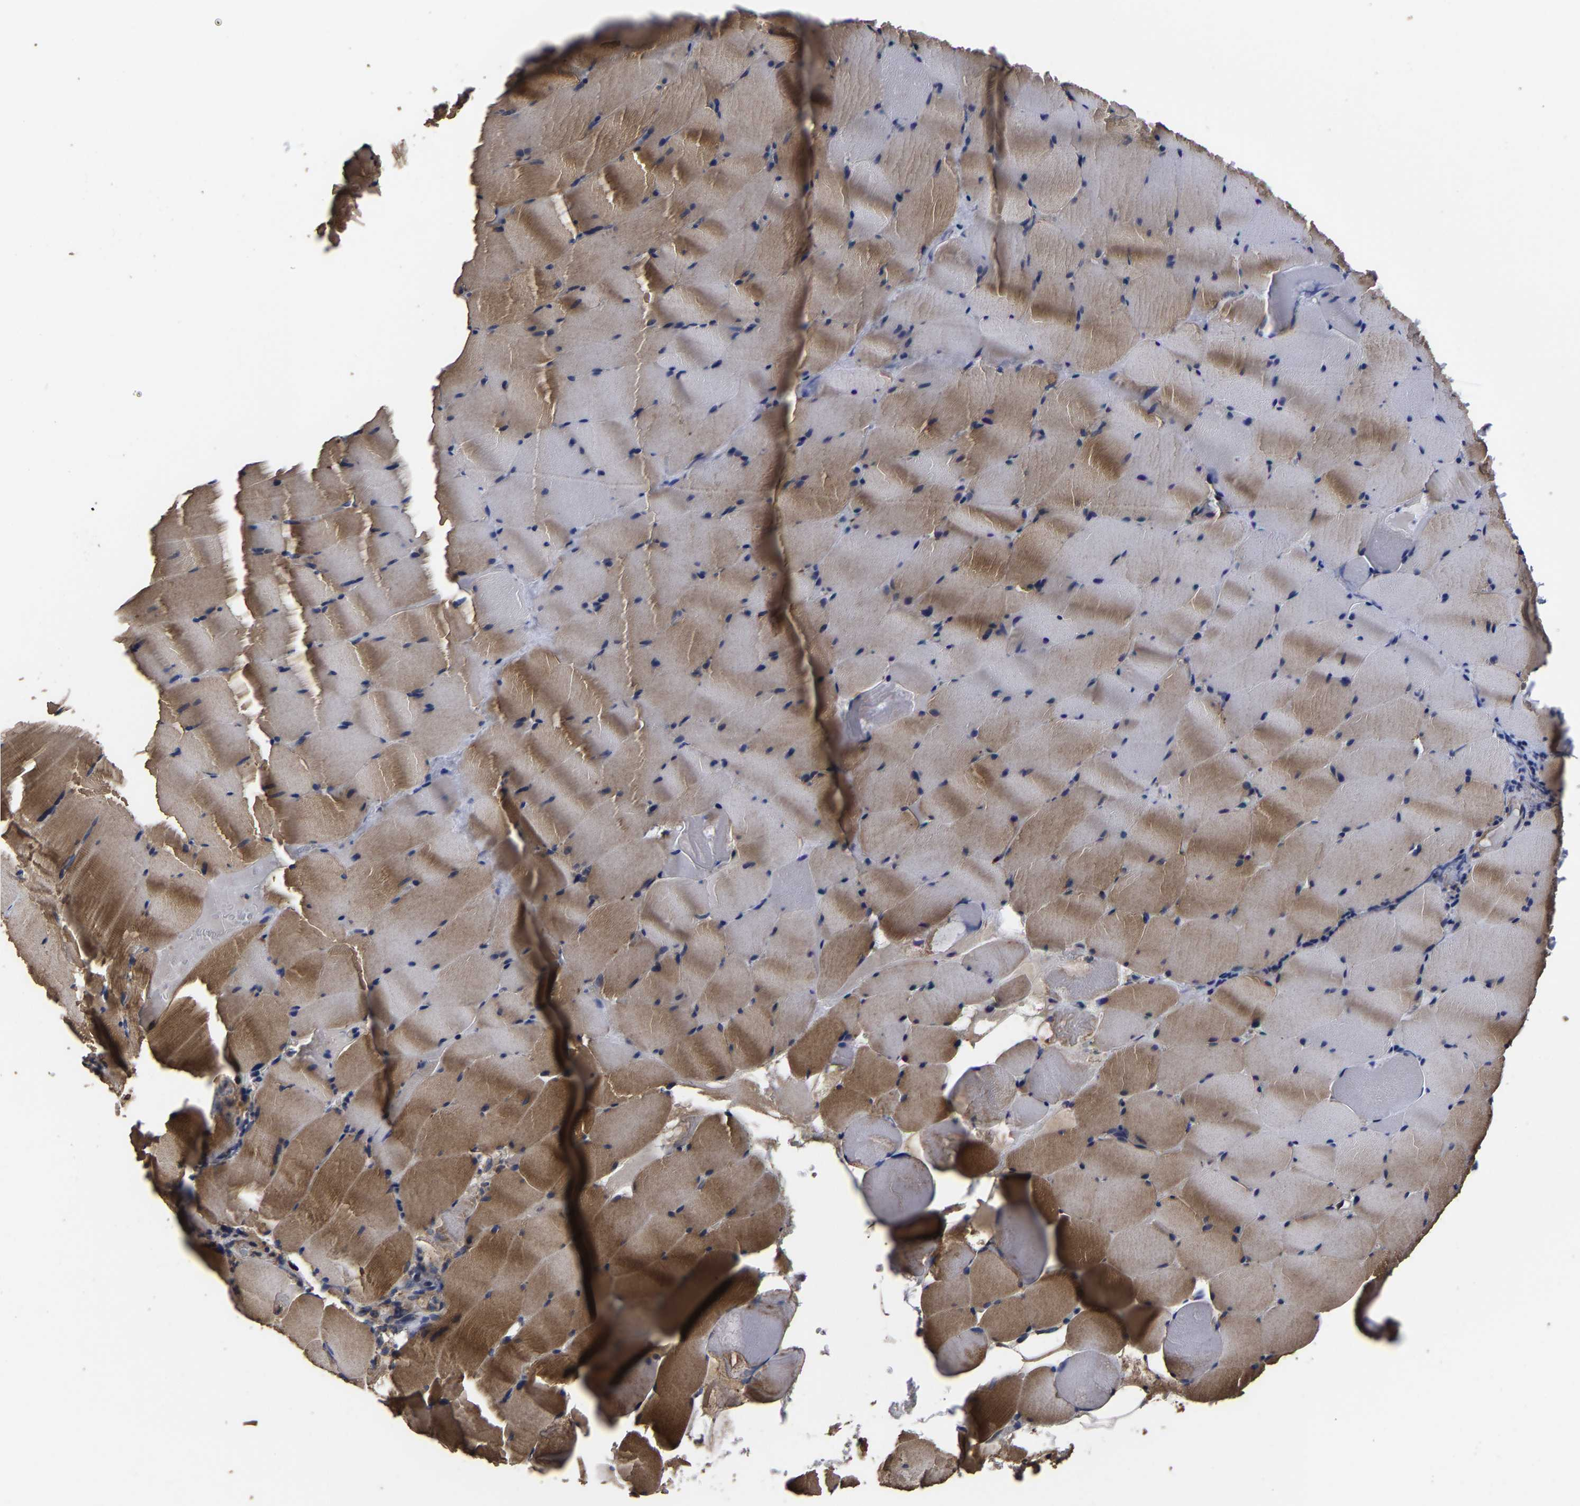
{"staining": {"intensity": "strong", "quantity": "25%-75%", "location": "cytoplasmic/membranous"}, "tissue": "skeletal muscle", "cell_type": "Myocytes", "image_type": "normal", "snomed": [{"axis": "morphology", "description": "Normal tissue, NOS"}, {"axis": "topography", "description": "Skeletal muscle"}], "caption": "Strong cytoplasmic/membranous expression for a protein is present in about 25%-75% of myocytes of unremarkable skeletal muscle using immunohistochemistry (IHC).", "gene": "ITCH", "patient": {"sex": "male", "age": 62}}